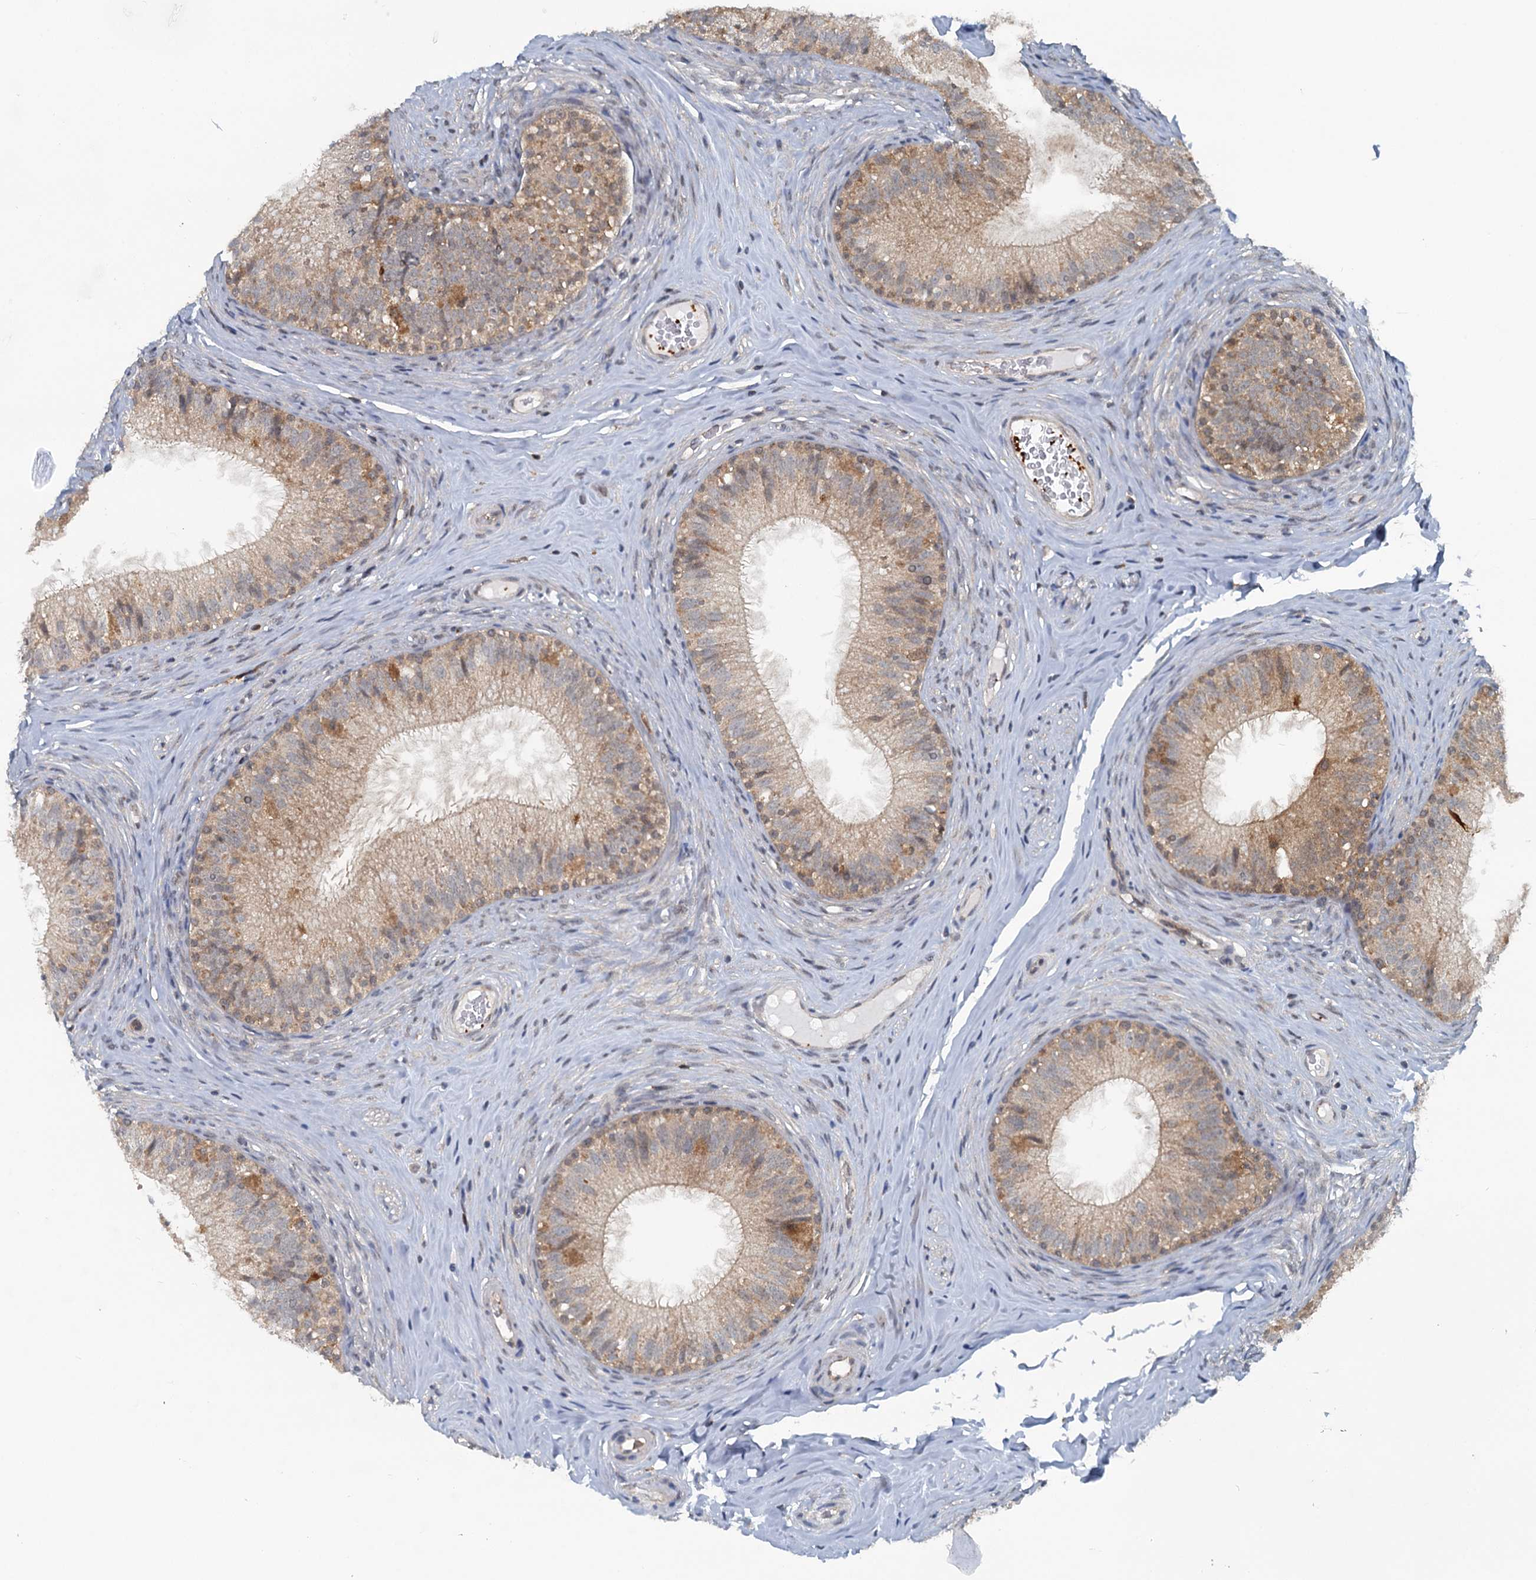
{"staining": {"intensity": "moderate", "quantity": "25%-75%", "location": "cytoplasmic/membranous"}, "tissue": "epididymis", "cell_type": "Glandular cells", "image_type": "normal", "snomed": [{"axis": "morphology", "description": "Normal tissue, NOS"}, {"axis": "topography", "description": "Epididymis"}], "caption": "Immunohistochemistry (IHC) (DAB) staining of normal human epididymis exhibits moderate cytoplasmic/membranous protein expression in approximately 25%-75% of glandular cells. (DAB (3,3'-diaminobenzidine) IHC with brightfield microscopy, high magnification).", "gene": "GCLM", "patient": {"sex": "male", "age": 34}}